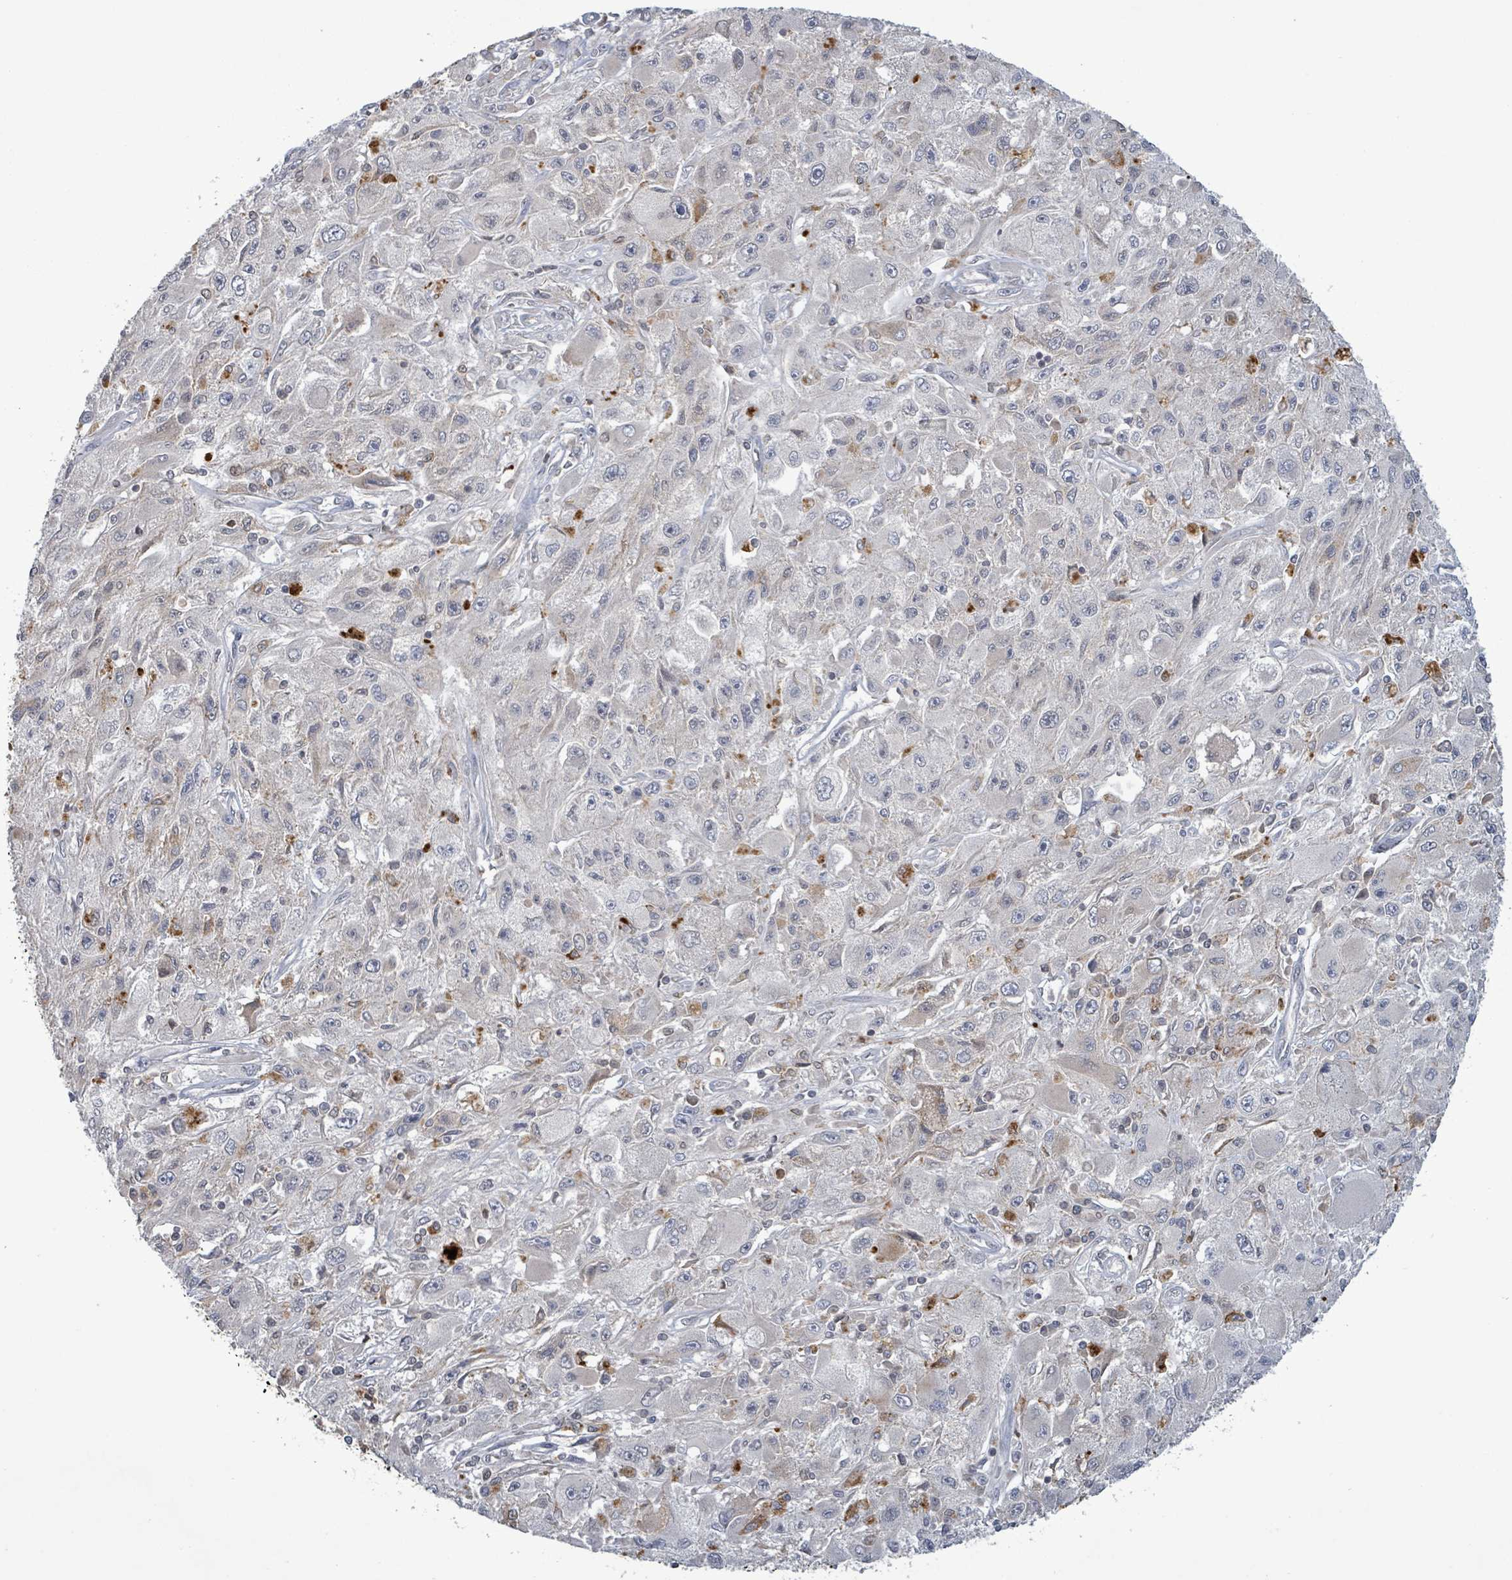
{"staining": {"intensity": "negative", "quantity": "none", "location": "none"}, "tissue": "melanoma", "cell_type": "Tumor cells", "image_type": "cancer", "snomed": [{"axis": "morphology", "description": "Malignant melanoma, Metastatic site"}, {"axis": "topography", "description": "Skin"}], "caption": "Immunohistochemistry (IHC) micrograph of melanoma stained for a protein (brown), which exhibits no positivity in tumor cells. (Stains: DAB IHC with hematoxylin counter stain, Microscopy: brightfield microscopy at high magnification).", "gene": "GRM8", "patient": {"sex": "male", "age": 53}}